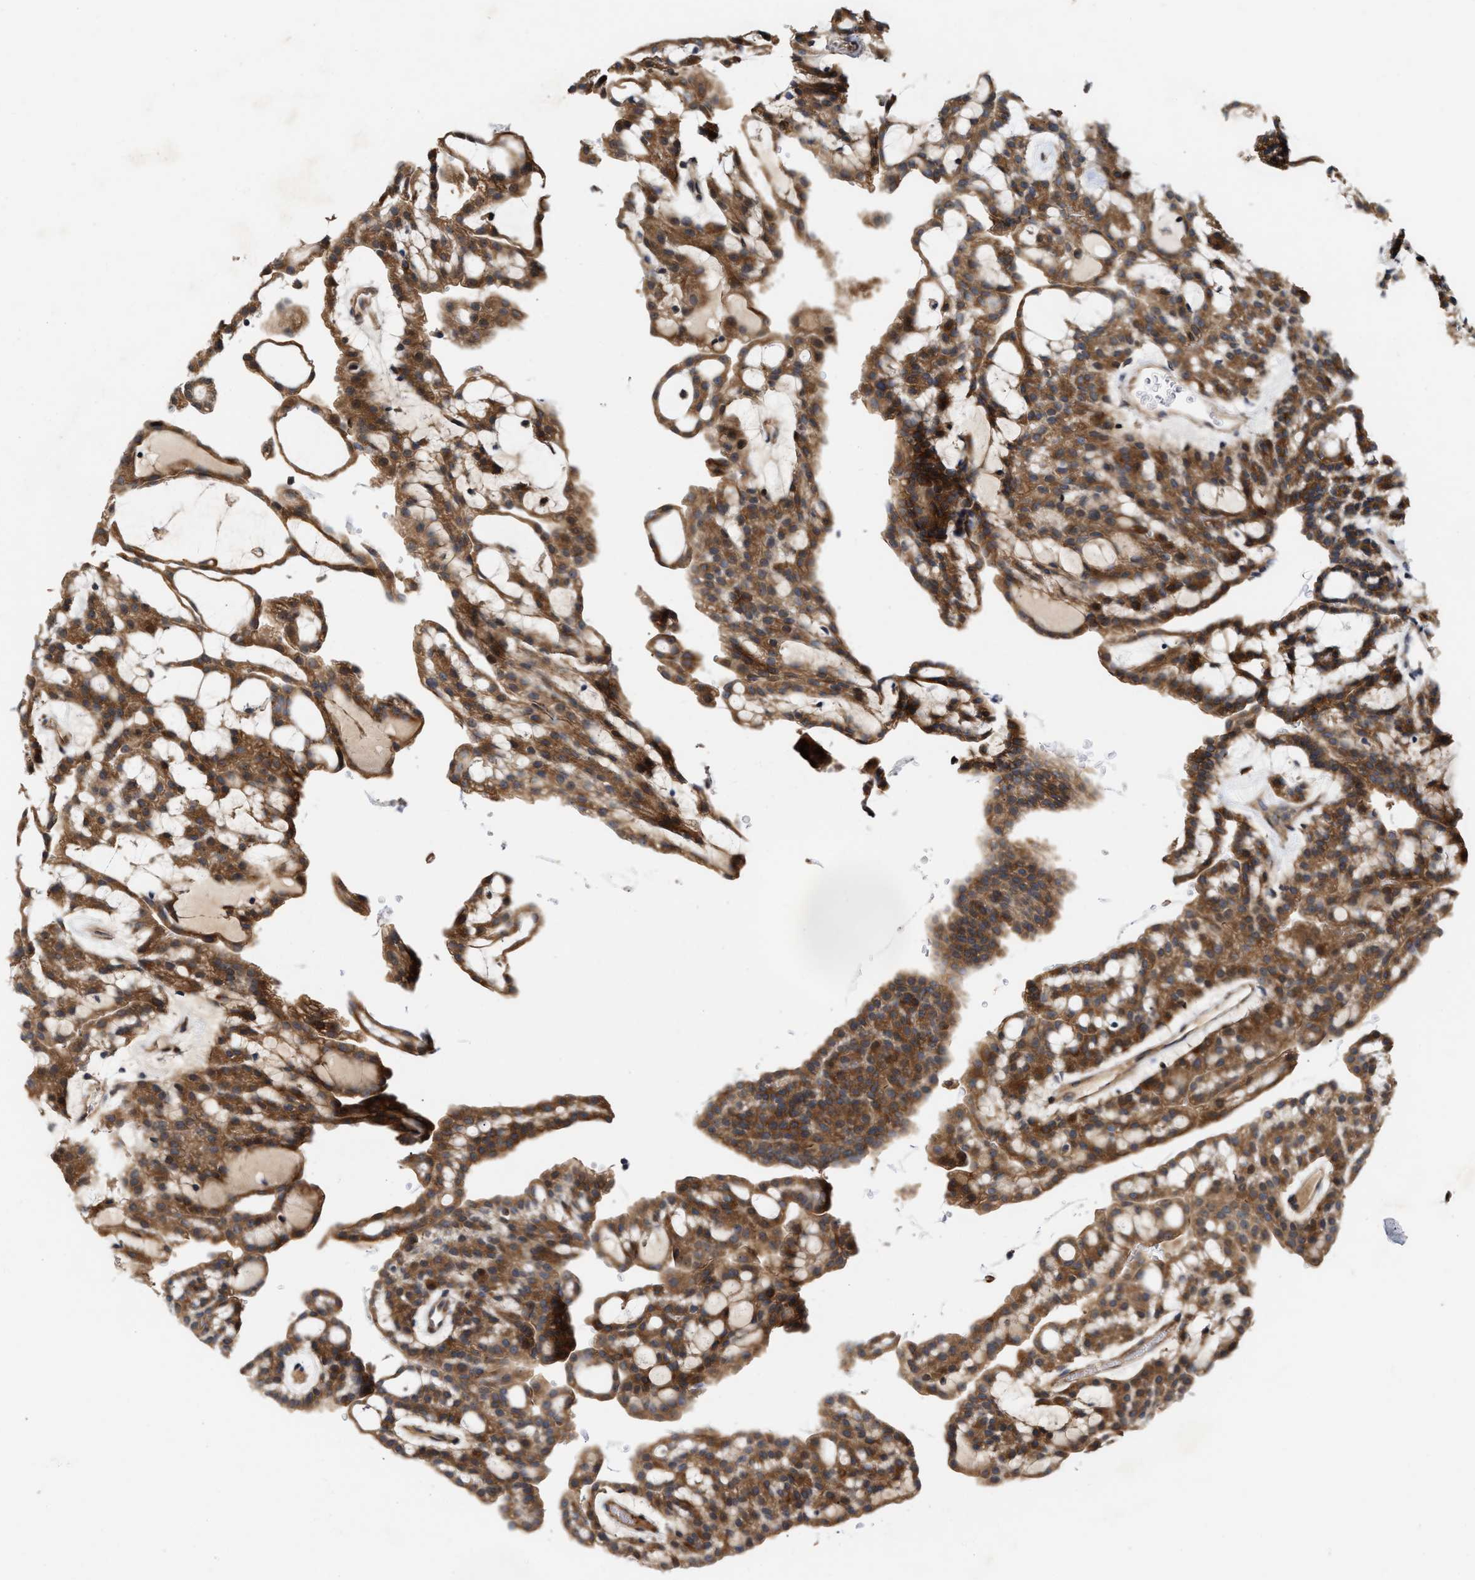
{"staining": {"intensity": "moderate", "quantity": ">75%", "location": "cytoplasmic/membranous"}, "tissue": "renal cancer", "cell_type": "Tumor cells", "image_type": "cancer", "snomed": [{"axis": "morphology", "description": "Adenocarcinoma, NOS"}, {"axis": "topography", "description": "Kidney"}], "caption": "Renal cancer stained with a protein marker shows moderate staining in tumor cells.", "gene": "BBLN", "patient": {"sex": "male", "age": 63}}